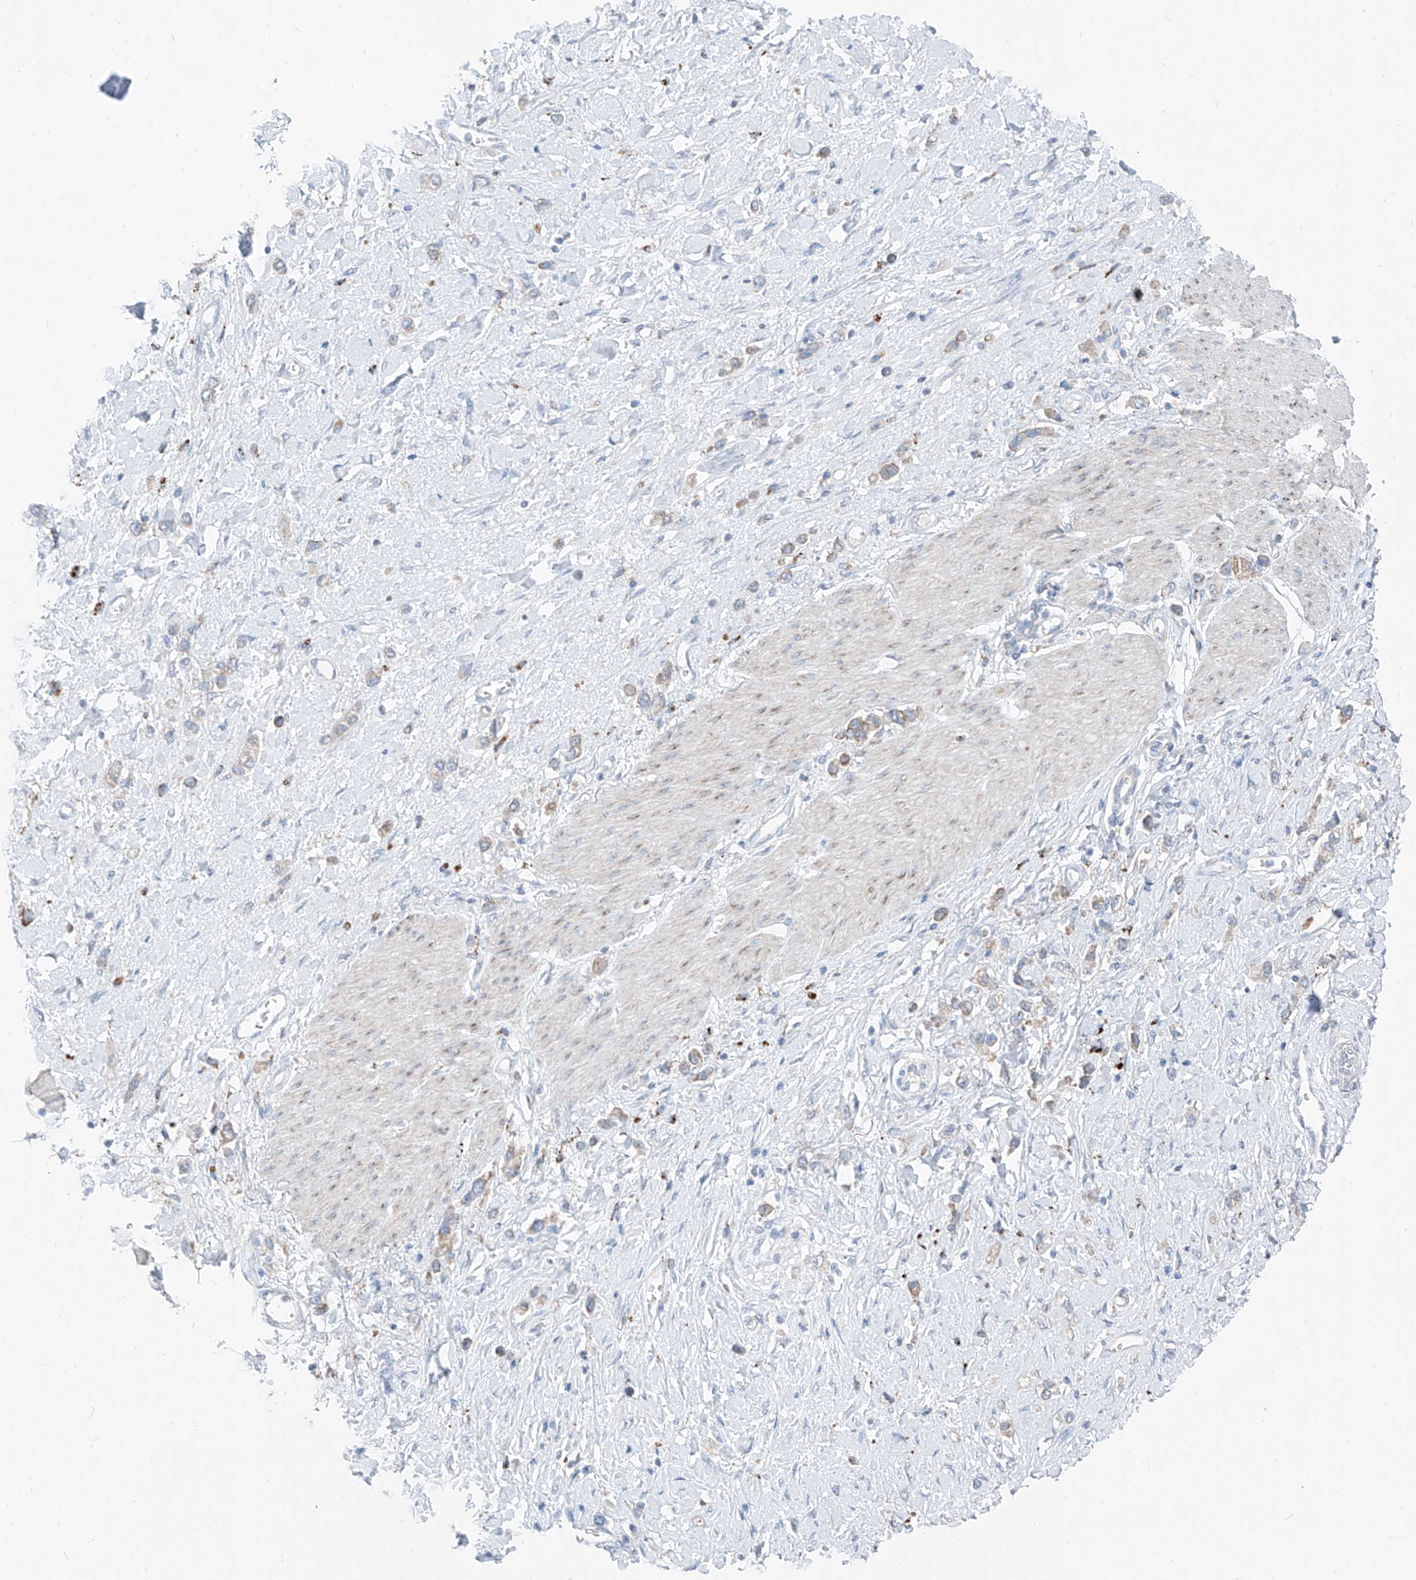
{"staining": {"intensity": "weak", "quantity": ">75%", "location": "cytoplasmic/membranous"}, "tissue": "stomach cancer", "cell_type": "Tumor cells", "image_type": "cancer", "snomed": [{"axis": "morphology", "description": "Normal tissue, NOS"}, {"axis": "morphology", "description": "Adenocarcinoma, NOS"}, {"axis": "topography", "description": "Stomach, upper"}, {"axis": "topography", "description": "Stomach"}], "caption": "This photomicrograph shows stomach cancer (adenocarcinoma) stained with immunohistochemistry (IHC) to label a protein in brown. The cytoplasmic/membranous of tumor cells show weak positivity for the protein. Nuclei are counter-stained blue.", "gene": "GPR137C", "patient": {"sex": "female", "age": 65}}